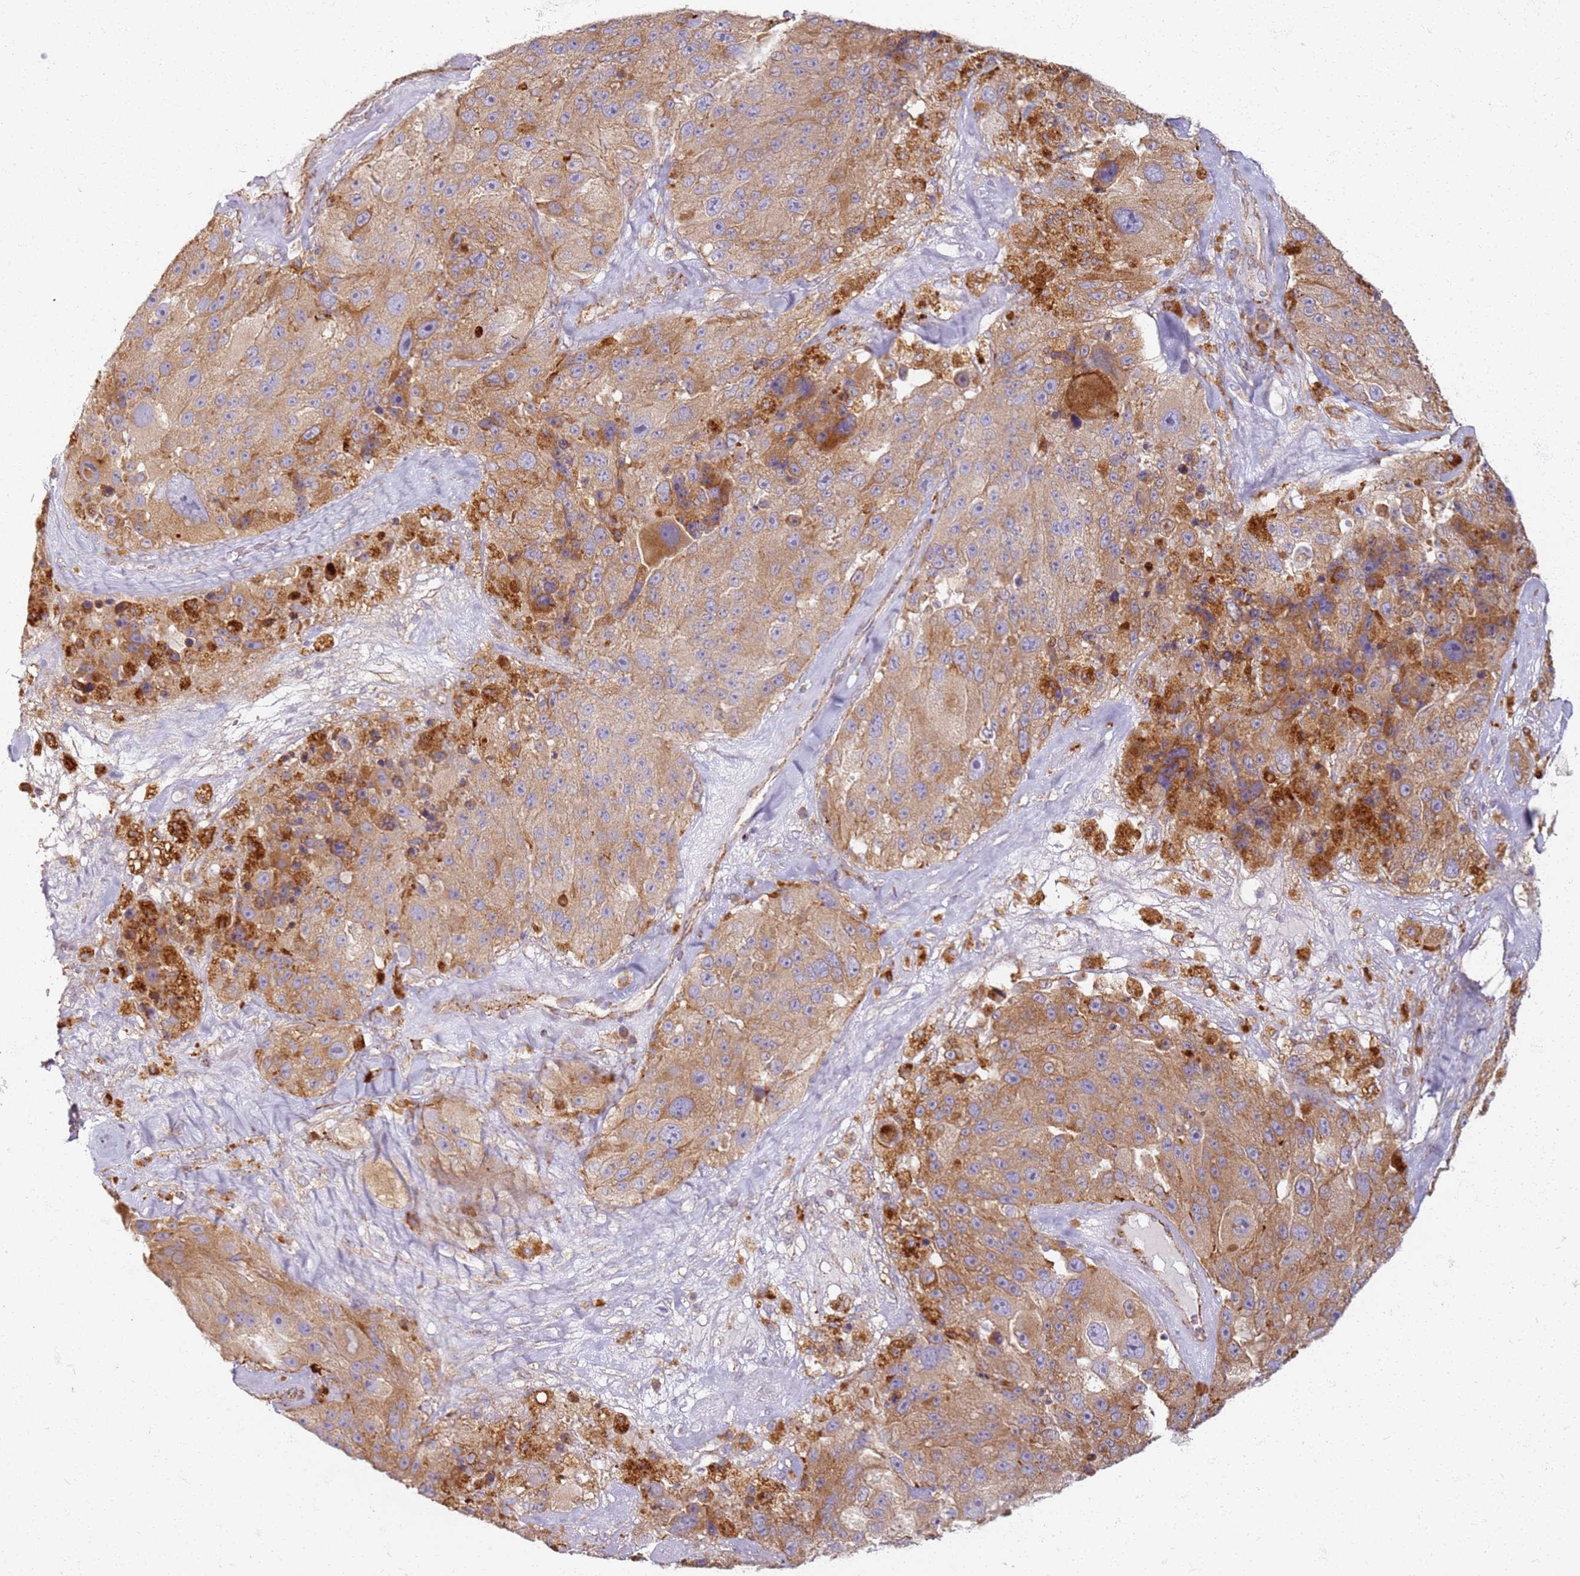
{"staining": {"intensity": "moderate", "quantity": ">75%", "location": "cytoplasmic/membranous"}, "tissue": "melanoma", "cell_type": "Tumor cells", "image_type": "cancer", "snomed": [{"axis": "morphology", "description": "Malignant melanoma, Metastatic site"}, {"axis": "topography", "description": "Lymph node"}], "caption": "Protein staining reveals moderate cytoplasmic/membranous positivity in approximately >75% of tumor cells in melanoma.", "gene": "PROKR2", "patient": {"sex": "male", "age": 62}}